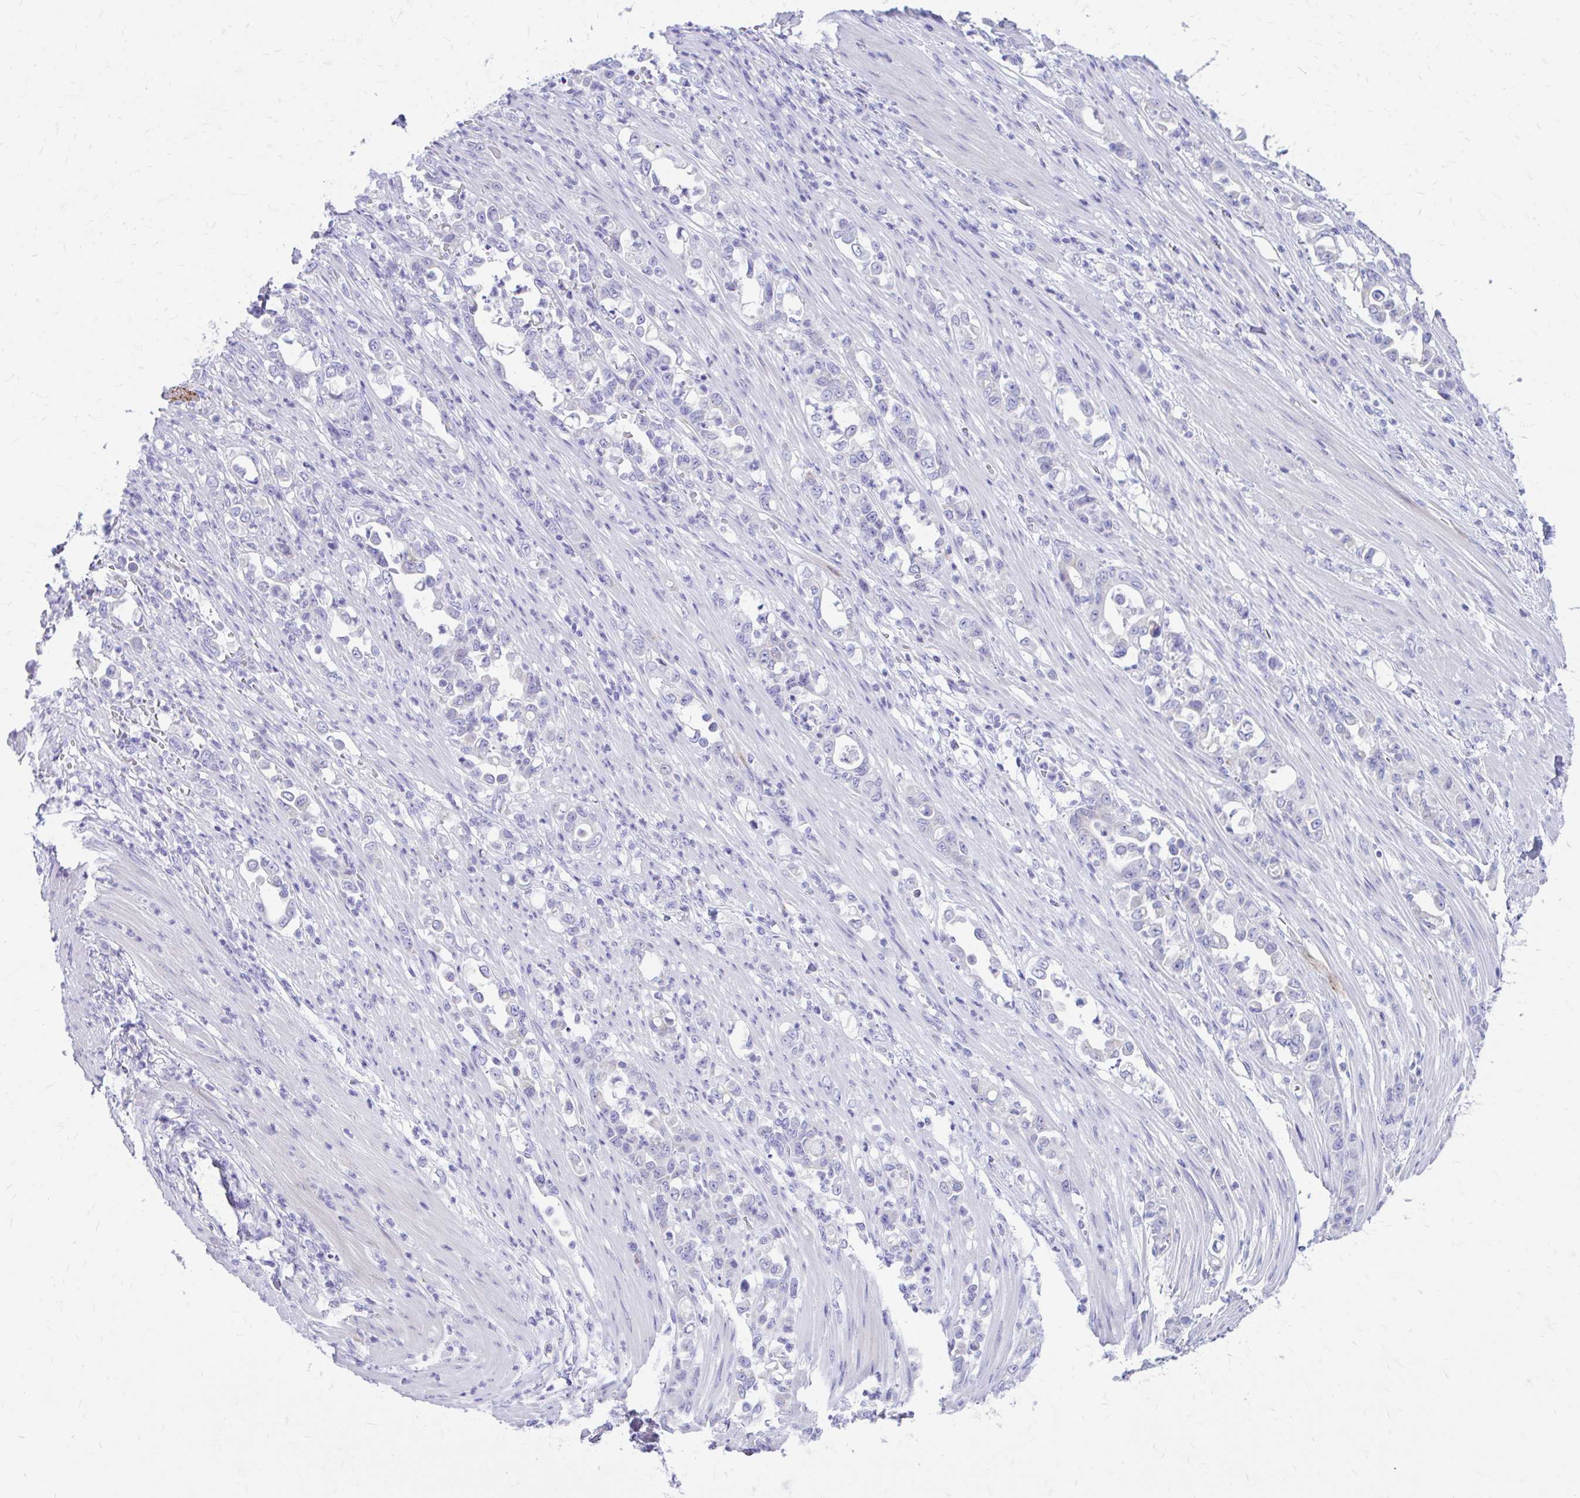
{"staining": {"intensity": "negative", "quantity": "none", "location": "none"}, "tissue": "stomach cancer", "cell_type": "Tumor cells", "image_type": "cancer", "snomed": [{"axis": "morphology", "description": "Normal tissue, NOS"}, {"axis": "morphology", "description": "Adenocarcinoma, NOS"}, {"axis": "topography", "description": "Stomach"}], "caption": "Tumor cells are negative for protein expression in human stomach adenocarcinoma.", "gene": "KRIT1", "patient": {"sex": "female", "age": 79}}